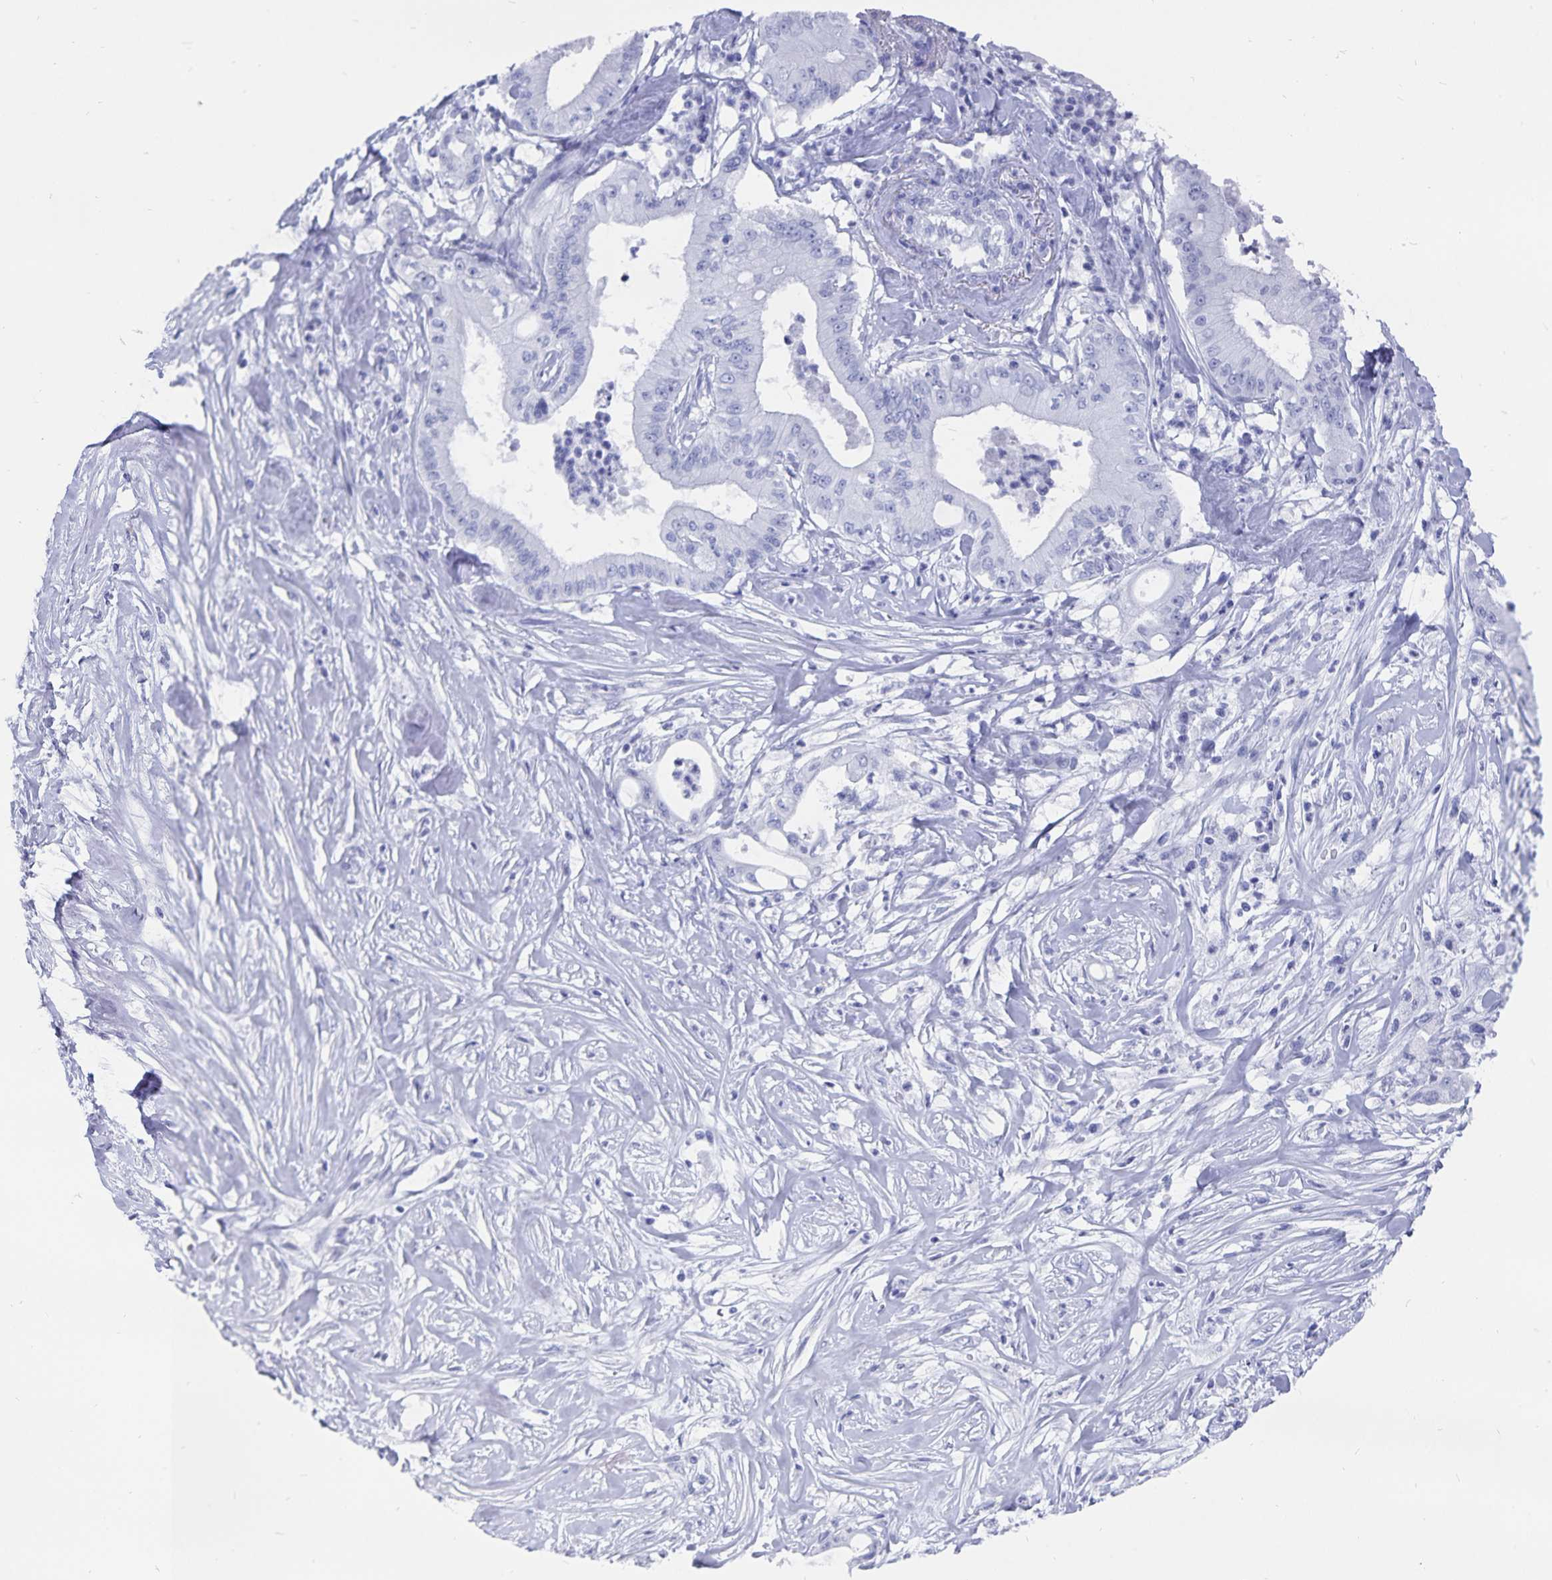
{"staining": {"intensity": "negative", "quantity": "none", "location": "none"}, "tissue": "pancreatic cancer", "cell_type": "Tumor cells", "image_type": "cancer", "snomed": [{"axis": "morphology", "description": "Adenocarcinoma, NOS"}, {"axis": "topography", "description": "Pancreas"}], "caption": "Pancreatic cancer was stained to show a protein in brown. There is no significant staining in tumor cells.", "gene": "ADH1A", "patient": {"sex": "male", "age": 71}}